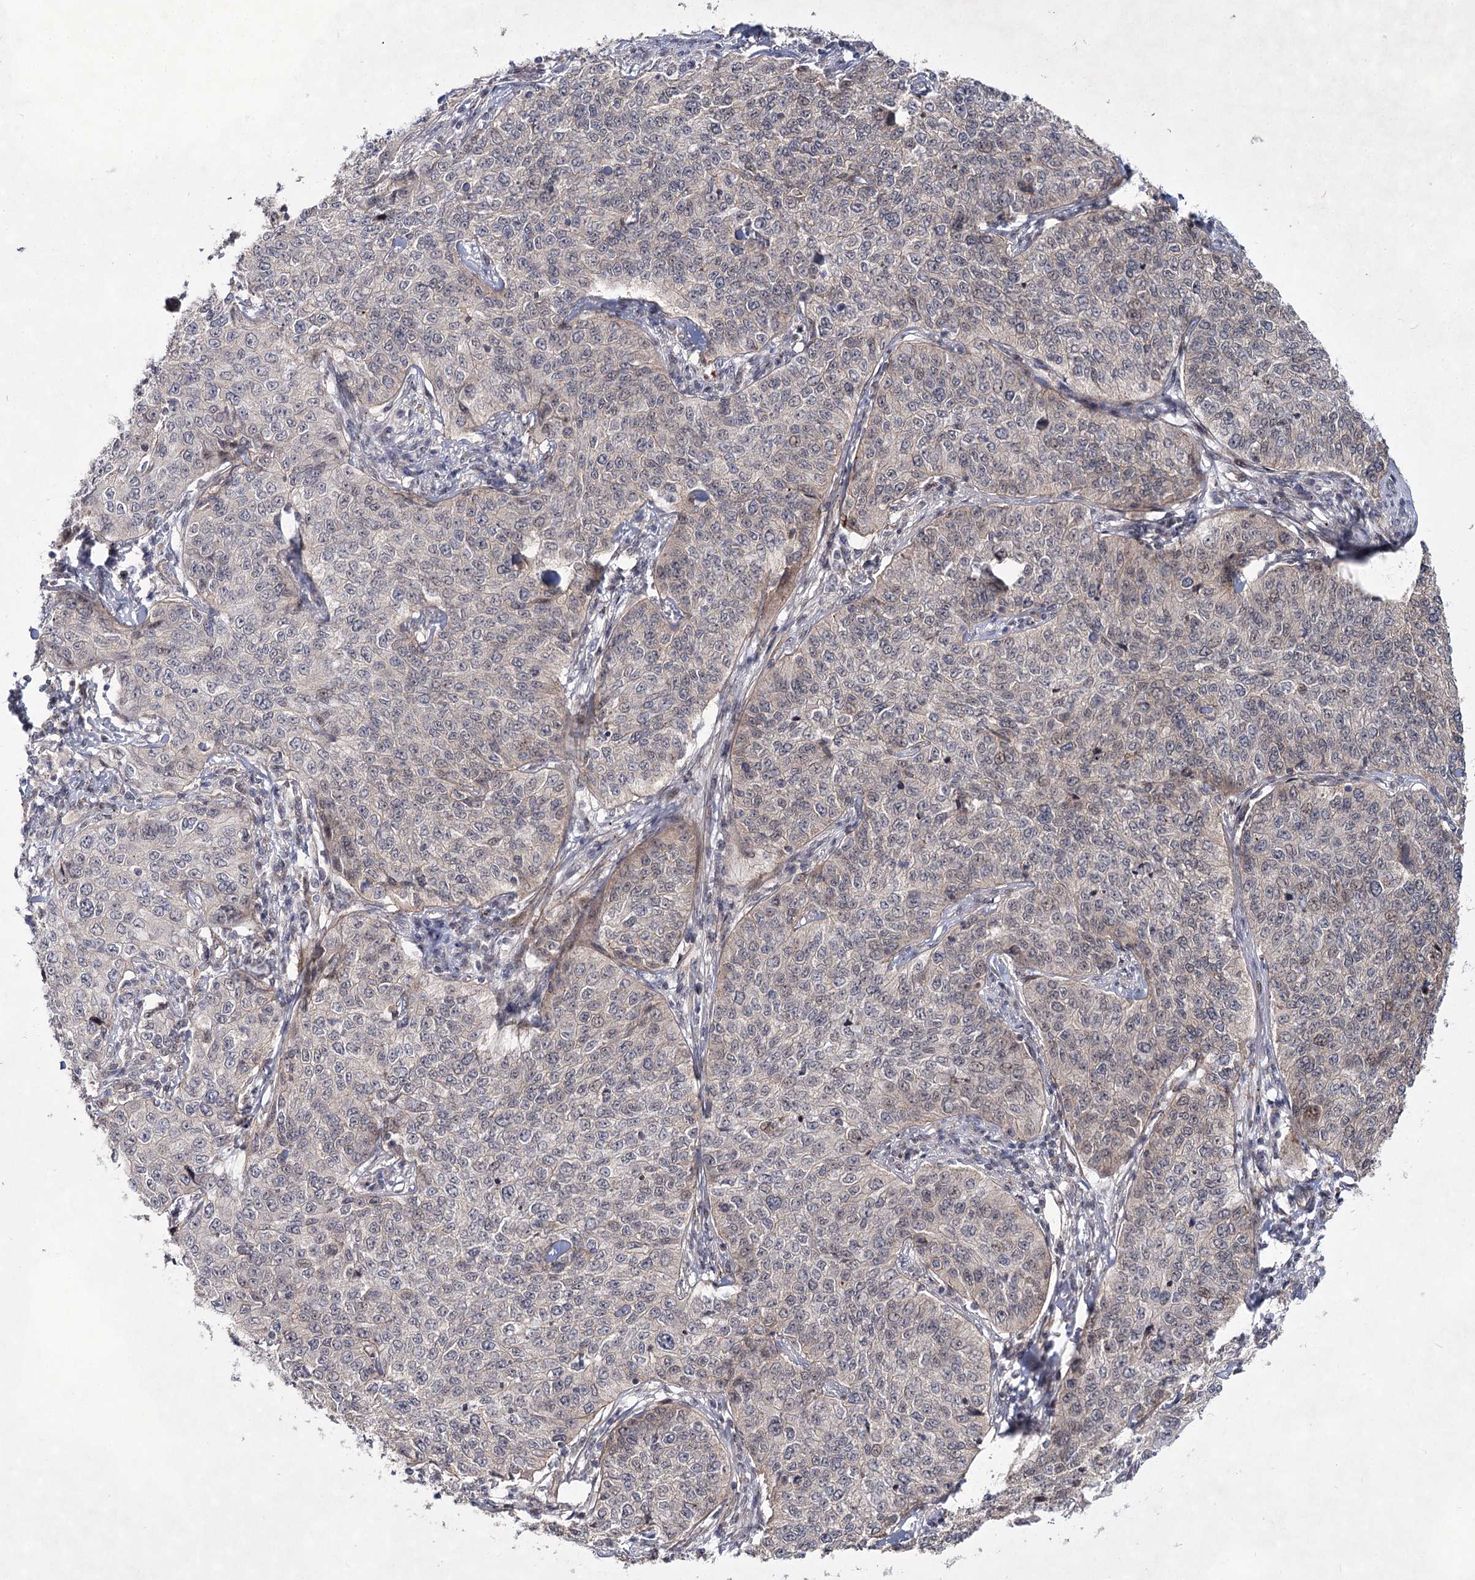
{"staining": {"intensity": "negative", "quantity": "none", "location": "none"}, "tissue": "cervical cancer", "cell_type": "Tumor cells", "image_type": "cancer", "snomed": [{"axis": "morphology", "description": "Squamous cell carcinoma, NOS"}, {"axis": "topography", "description": "Cervix"}], "caption": "Image shows no significant protein staining in tumor cells of cervical squamous cell carcinoma.", "gene": "ATL2", "patient": {"sex": "female", "age": 35}}